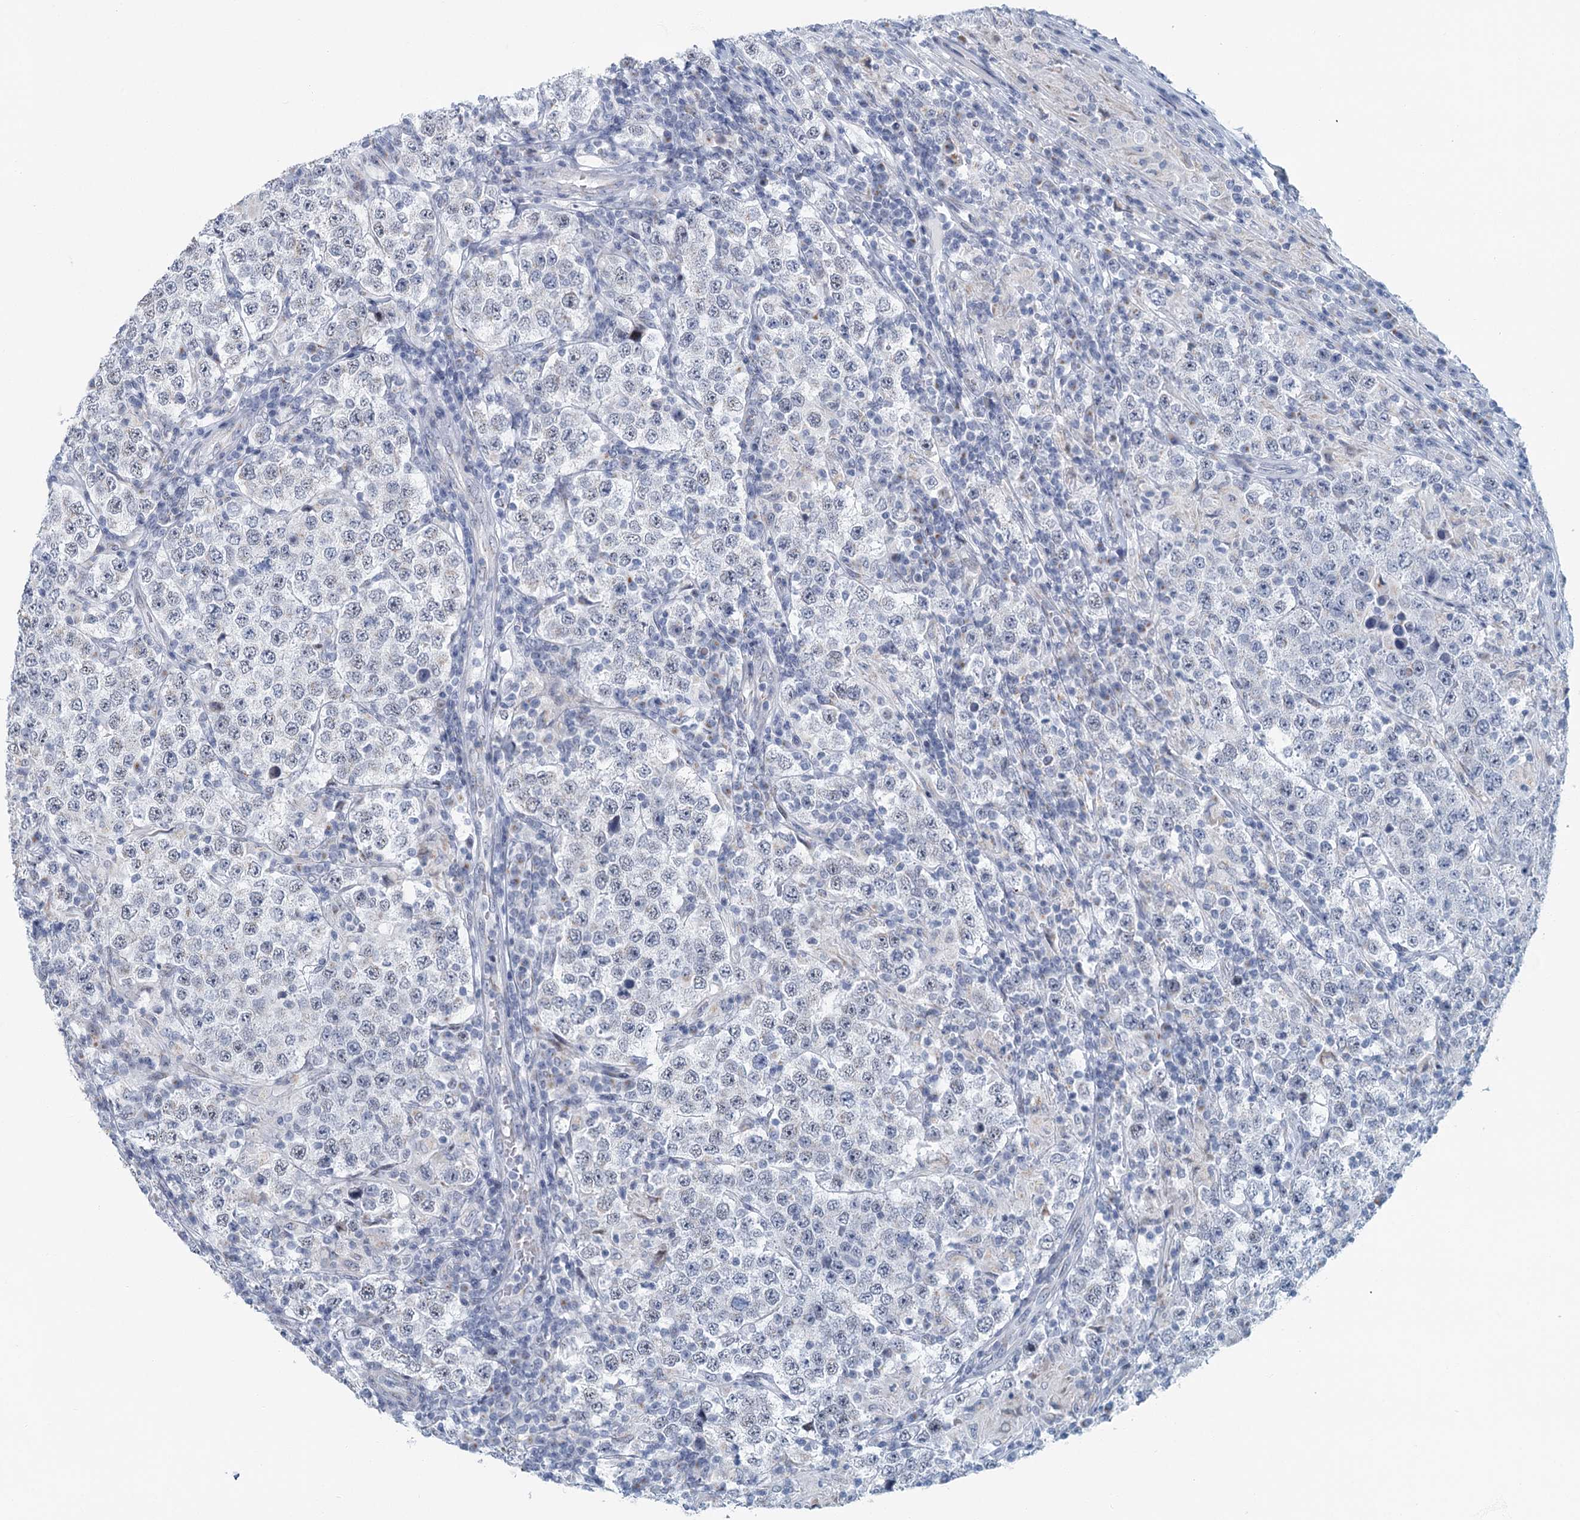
{"staining": {"intensity": "negative", "quantity": "none", "location": "none"}, "tissue": "testis cancer", "cell_type": "Tumor cells", "image_type": "cancer", "snomed": [{"axis": "morphology", "description": "Normal tissue, NOS"}, {"axis": "morphology", "description": "Urothelial carcinoma, High grade"}, {"axis": "morphology", "description": "Seminoma, NOS"}, {"axis": "morphology", "description": "Carcinoma, Embryonal, NOS"}, {"axis": "topography", "description": "Urinary bladder"}, {"axis": "topography", "description": "Testis"}], "caption": "Immunohistochemical staining of seminoma (testis) exhibits no significant staining in tumor cells.", "gene": "ZNF527", "patient": {"sex": "male", "age": 41}}